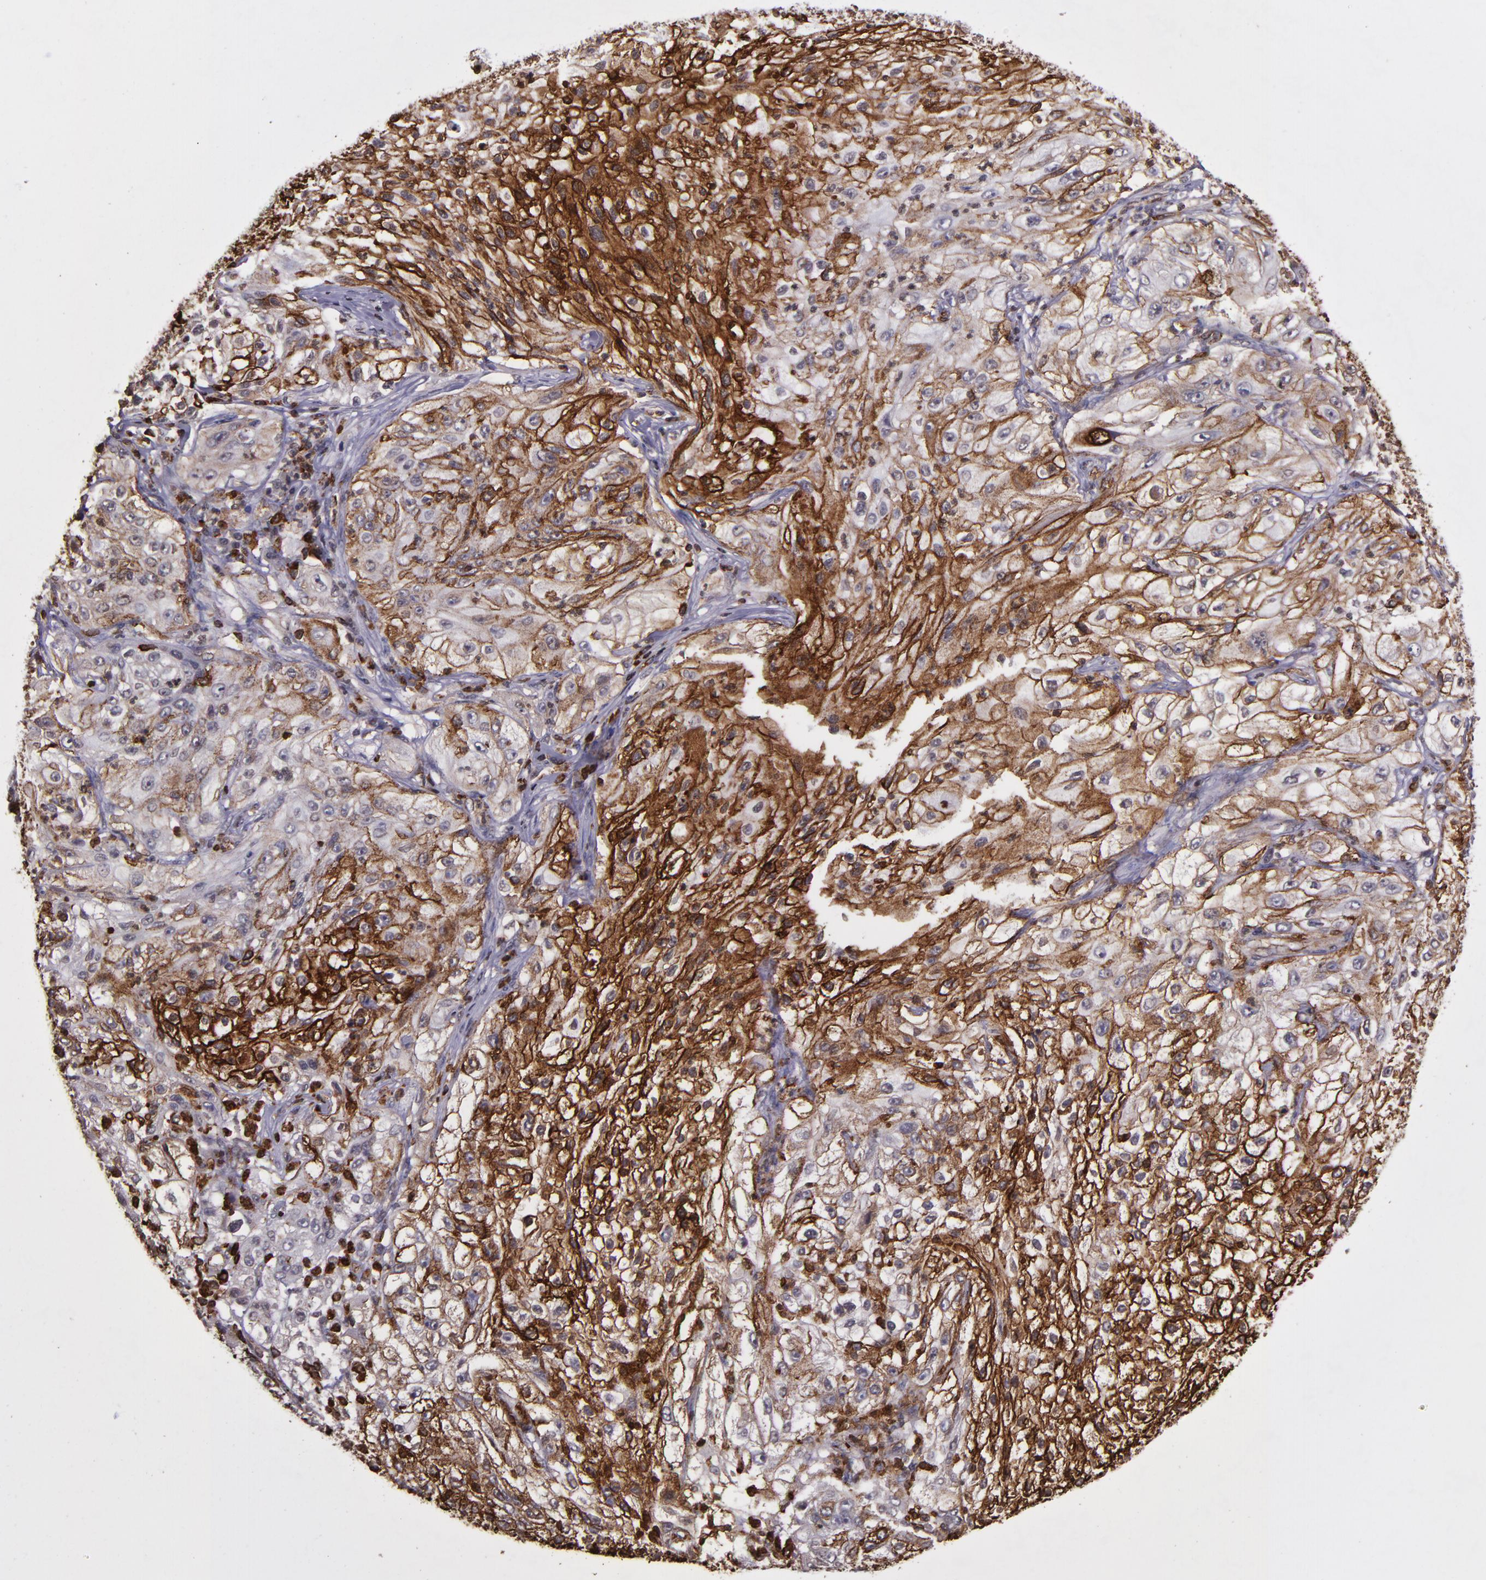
{"staining": {"intensity": "moderate", "quantity": ">75%", "location": "cytoplasmic/membranous"}, "tissue": "lung cancer", "cell_type": "Tumor cells", "image_type": "cancer", "snomed": [{"axis": "morphology", "description": "Inflammation, NOS"}, {"axis": "morphology", "description": "Squamous cell carcinoma, NOS"}, {"axis": "topography", "description": "Lymph node"}, {"axis": "topography", "description": "Soft tissue"}, {"axis": "topography", "description": "Lung"}], "caption": "The histopathology image demonstrates immunohistochemical staining of lung squamous cell carcinoma. There is moderate cytoplasmic/membranous expression is present in approximately >75% of tumor cells. (brown staining indicates protein expression, while blue staining denotes nuclei).", "gene": "SLC2A3", "patient": {"sex": "male", "age": 66}}